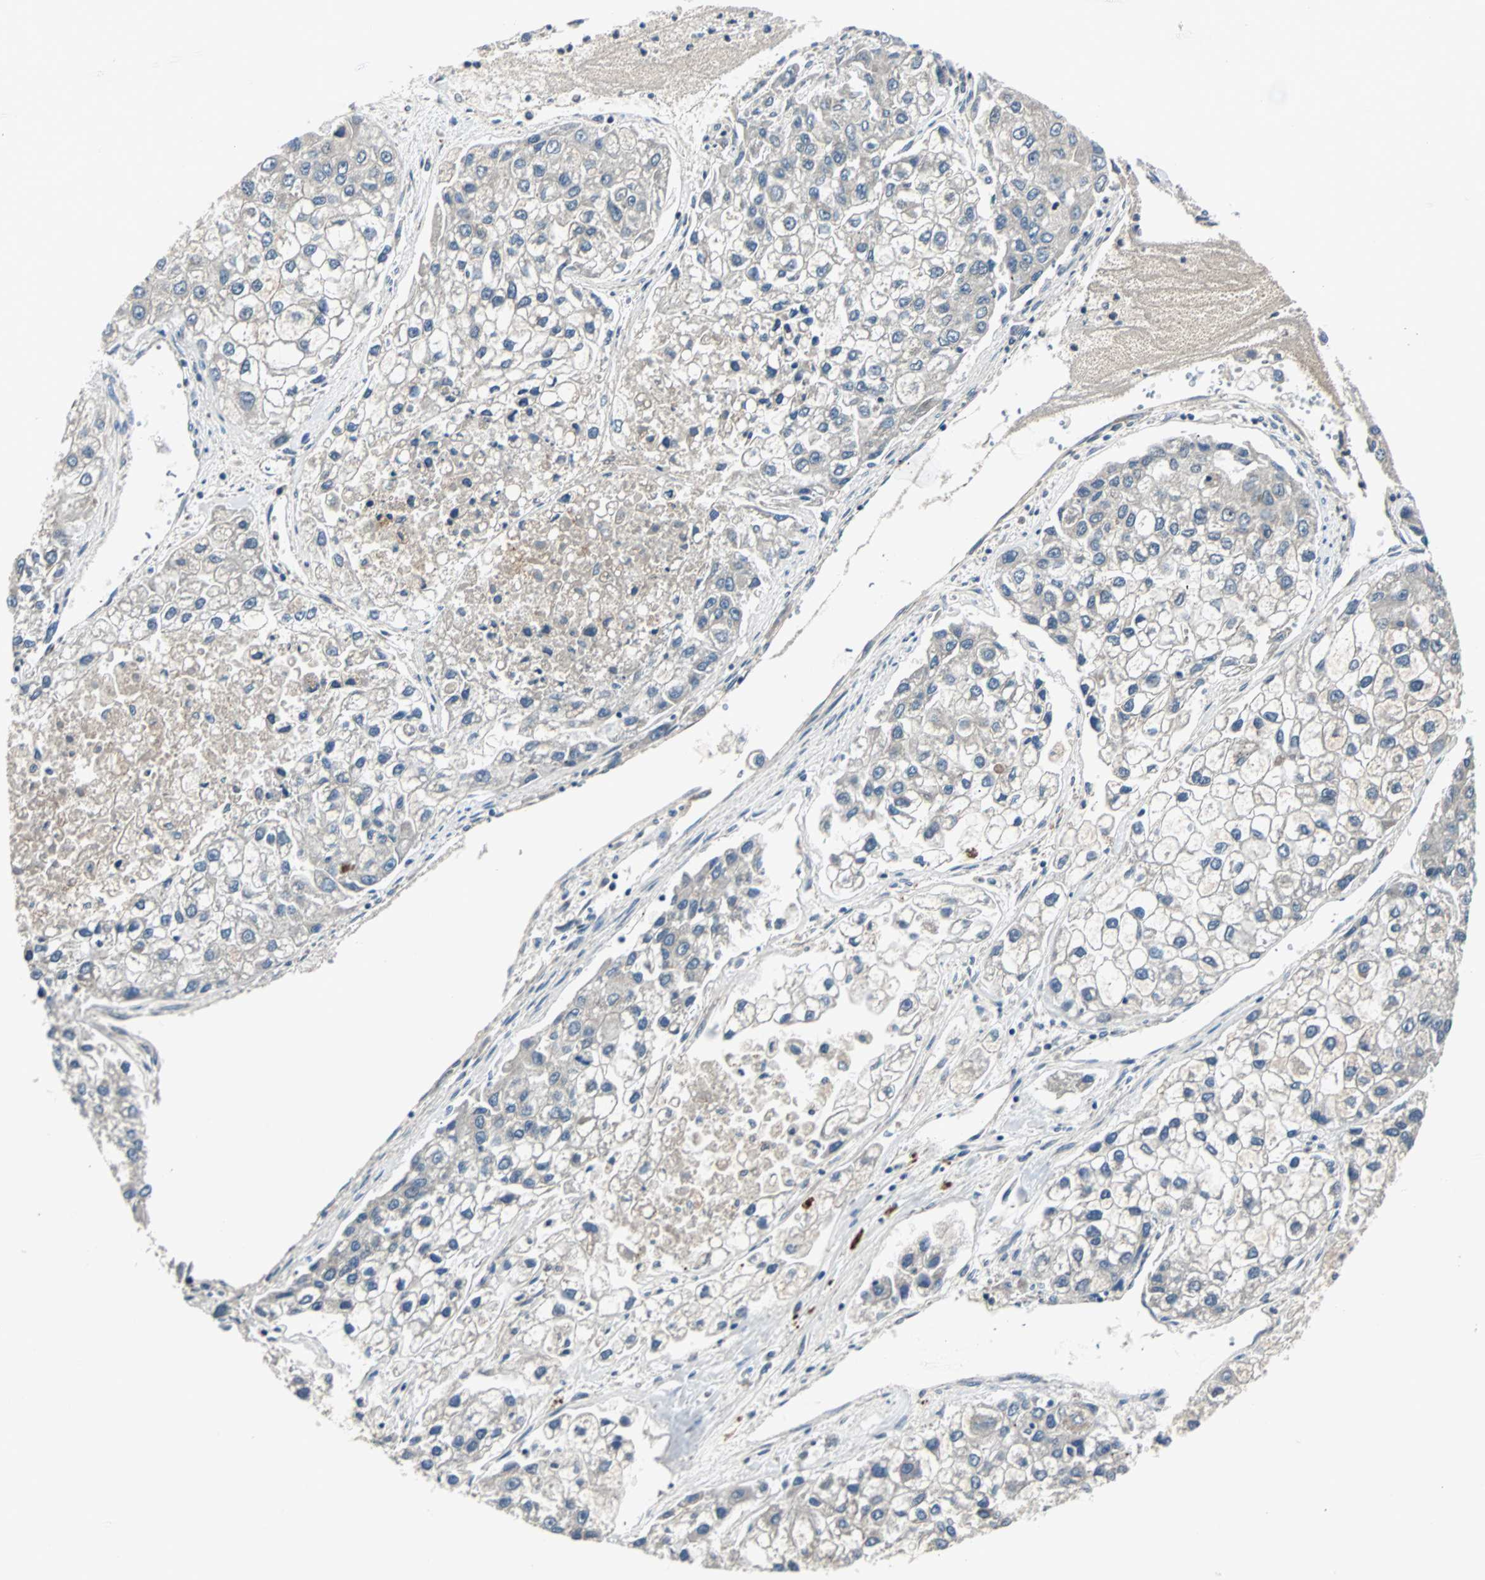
{"staining": {"intensity": "moderate", "quantity": ">75%", "location": "cytoplasmic/membranous"}, "tissue": "liver cancer", "cell_type": "Tumor cells", "image_type": "cancer", "snomed": [{"axis": "morphology", "description": "Carcinoma, Hepatocellular, NOS"}, {"axis": "topography", "description": "Liver"}], "caption": "Immunohistochemical staining of human liver hepatocellular carcinoma displays moderate cytoplasmic/membranous protein staining in about >75% of tumor cells. The staining was performed using DAB, with brown indicating positive protein expression. Nuclei are stained blue with hematoxylin.", "gene": "ARF1", "patient": {"sex": "female", "age": 66}}